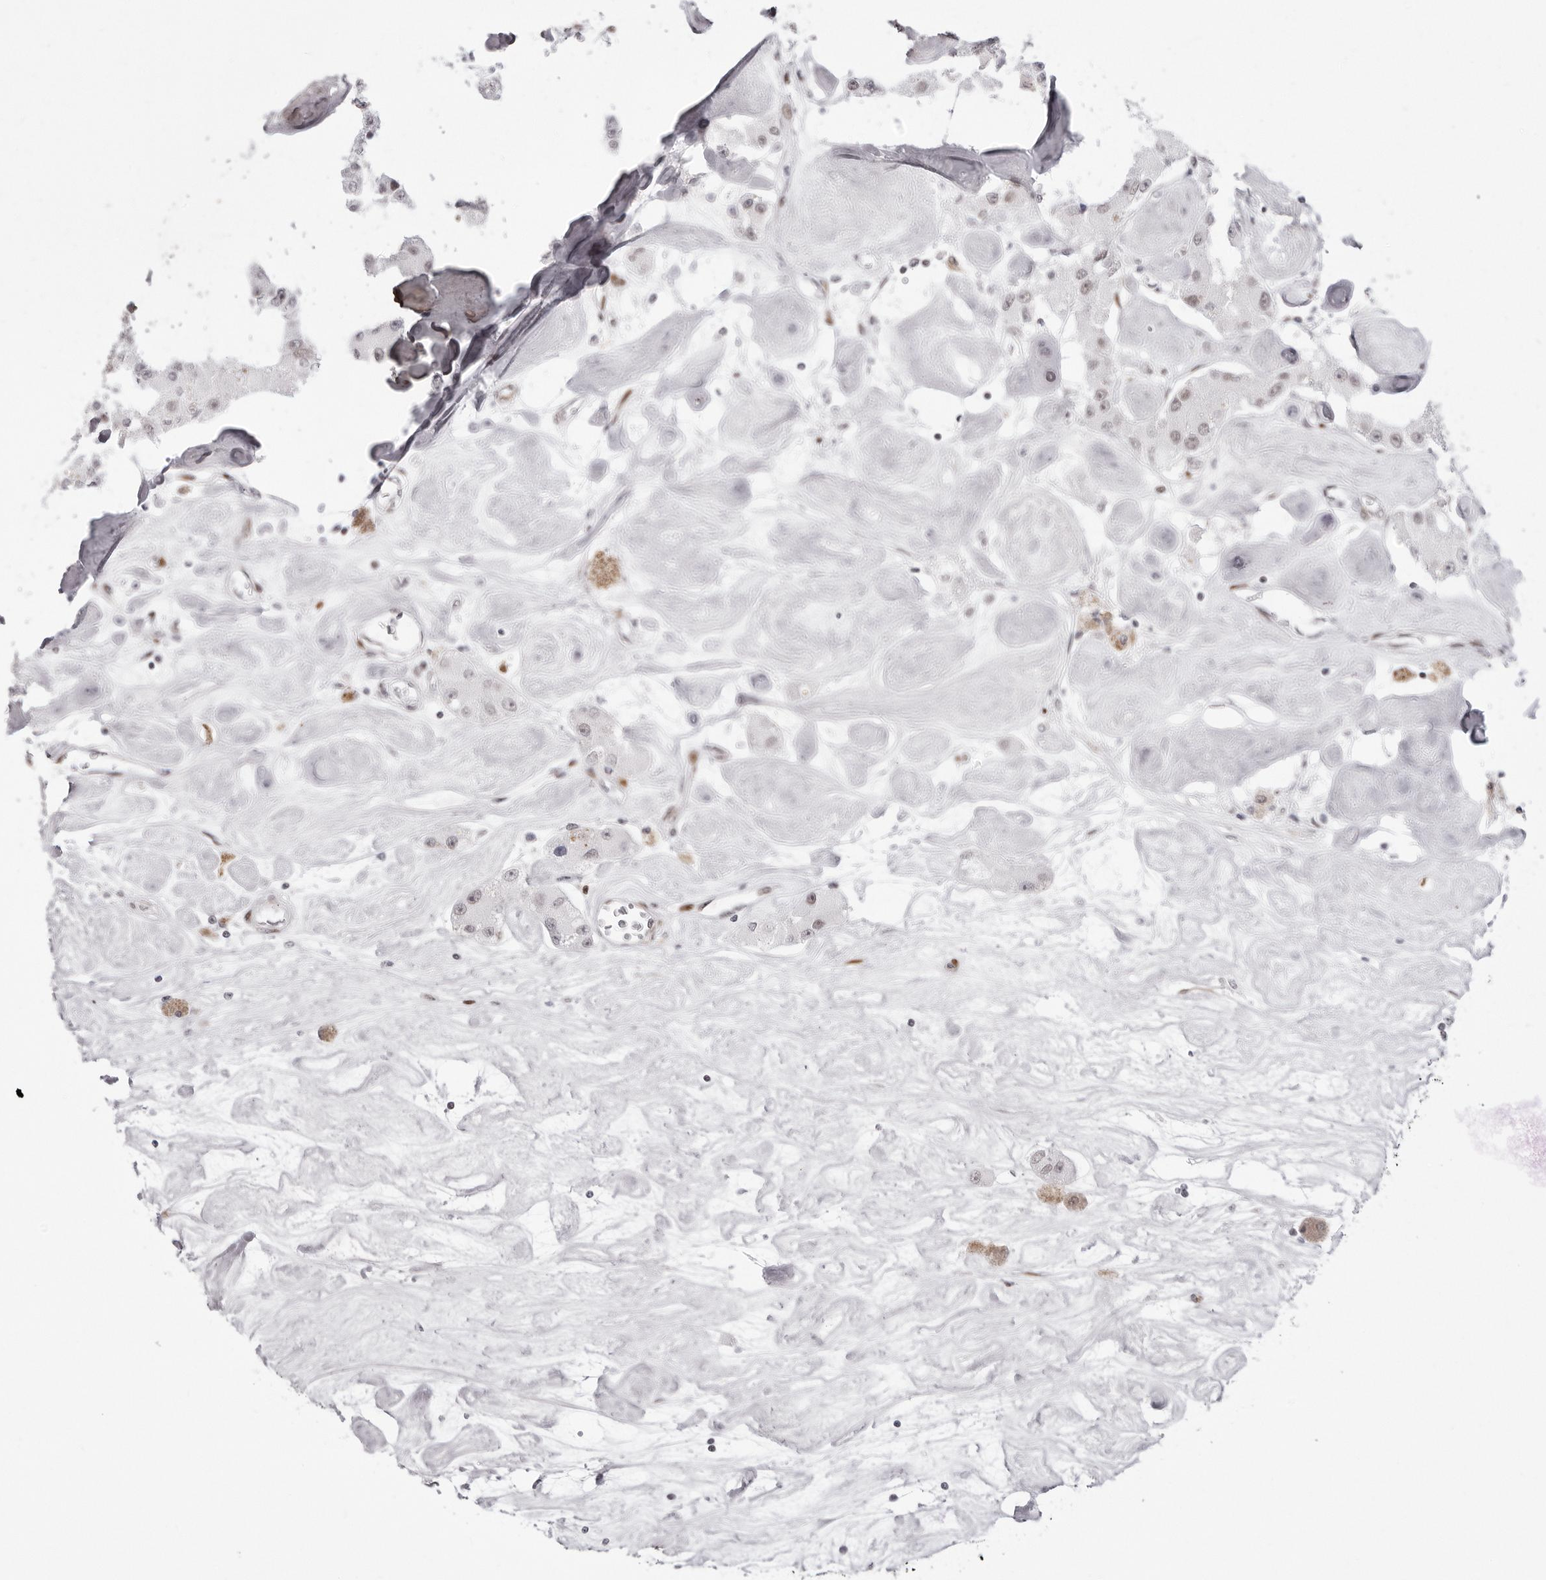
{"staining": {"intensity": "negative", "quantity": "none", "location": "none"}, "tissue": "carcinoid", "cell_type": "Tumor cells", "image_type": "cancer", "snomed": [{"axis": "morphology", "description": "Carcinoid, malignant, NOS"}, {"axis": "topography", "description": "Pancreas"}], "caption": "The micrograph displays no significant positivity in tumor cells of carcinoid (malignant).", "gene": "NTPCR", "patient": {"sex": "male", "age": 41}}